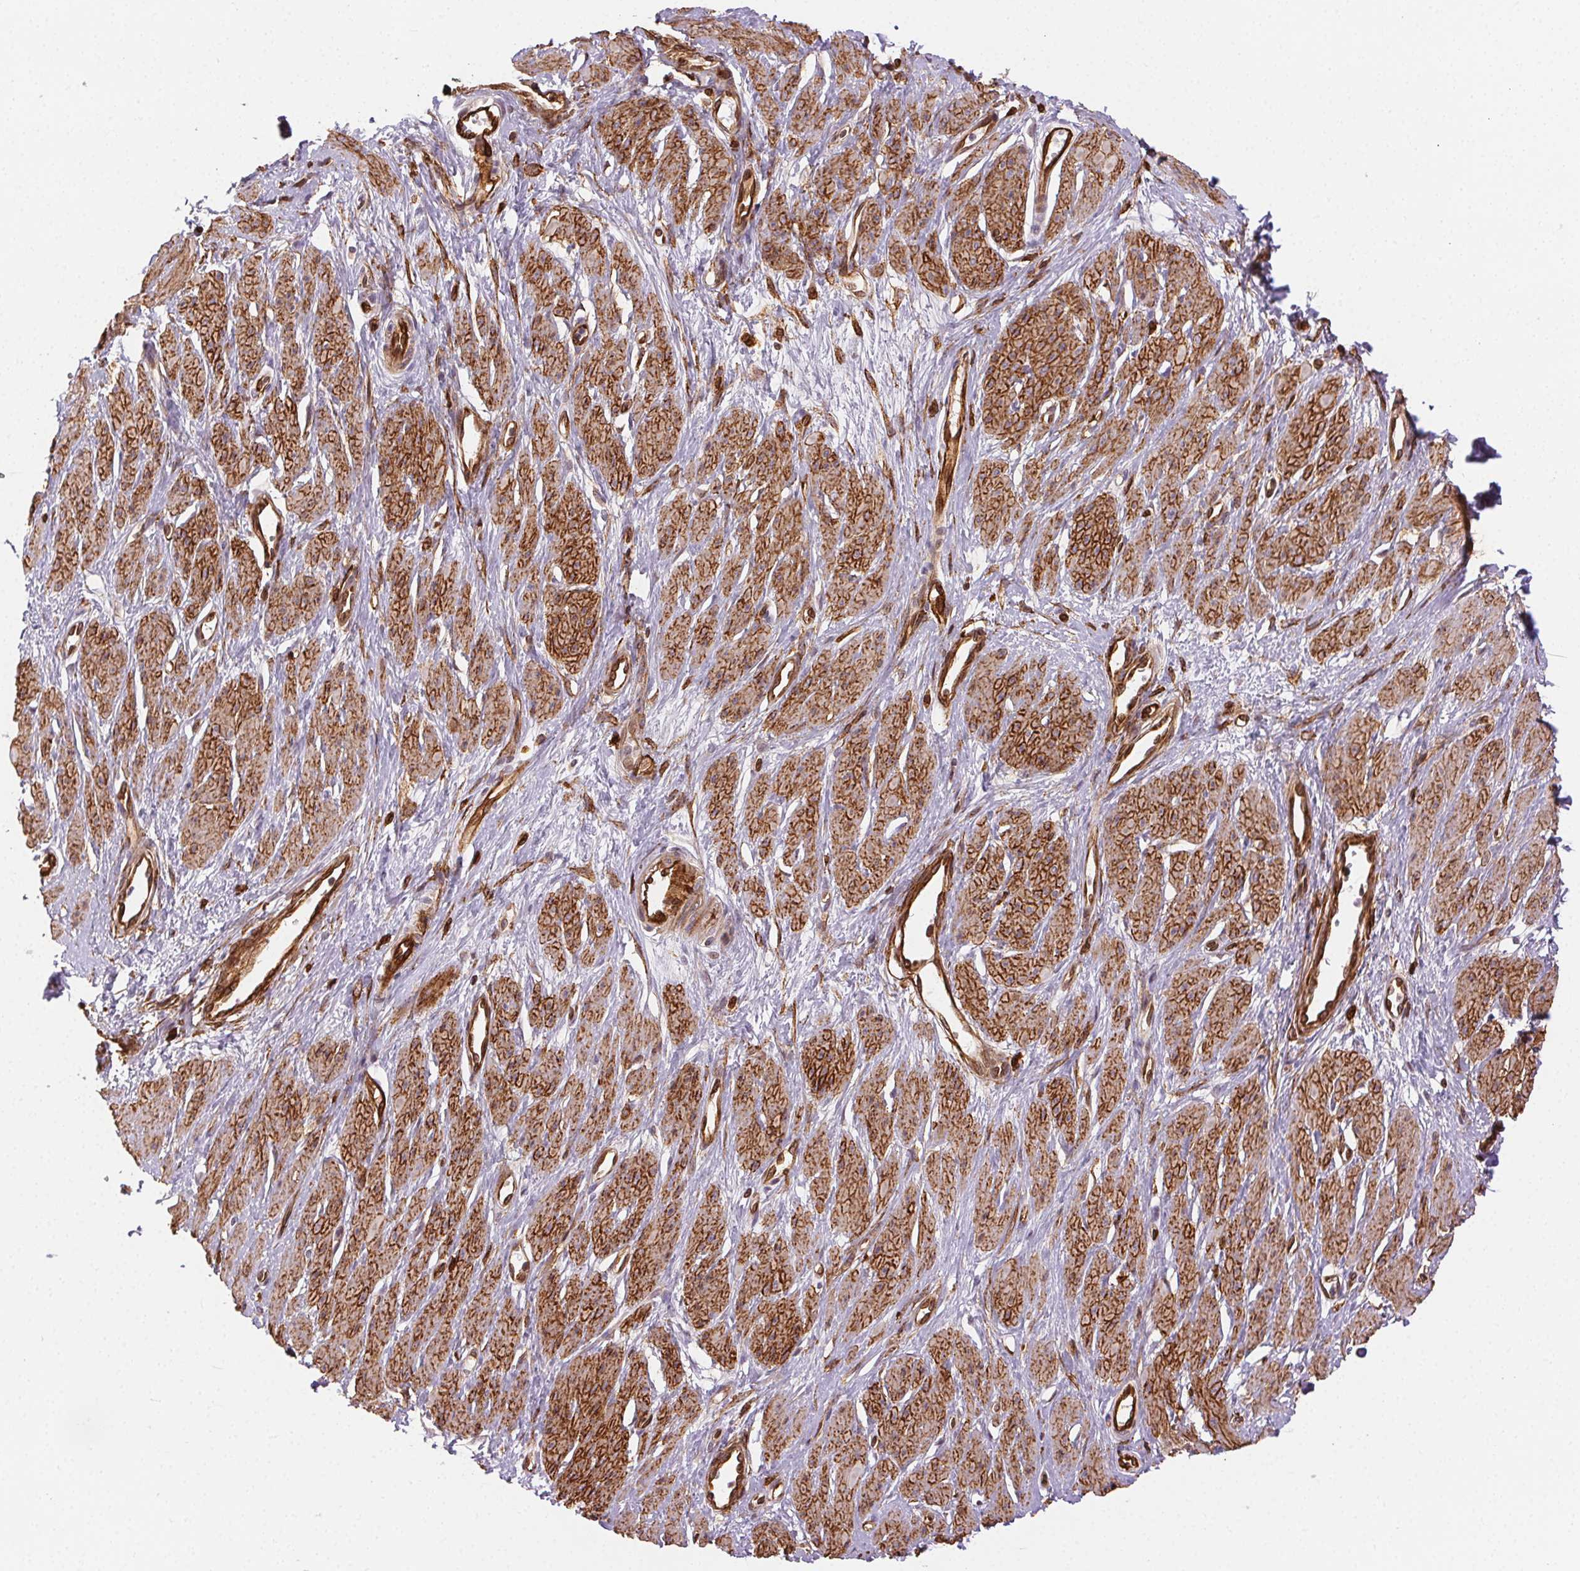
{"staining": {"intensity": "strong", "quantity": "25%-75%", "location": "cytoplasmic/membranous"}, "tissue": "smooth muscle", "cell_type": "Smooth muscle cells", "image_type": "normal", "snomed": [{"axis": "morphology", "description": "Normal tissue, NOS"}, {"axis": "topography", "description": "Smooth muscle"}, {"axis": "topography", "description": "Uterus"}], "caption": "Immunohistochemistry photomicrograph of benign smooth muscle: human smooth muscle stained using immunohistochemistry (IHC) reveals high levels of strong protein expression localized specifically in the cytoplasmic/membranous of smooth muscle cells, appearing as a cytoplasmic/membranous brown color.", "gene": "RNASET2", "patient": {"sex": "female", "age": 39}}